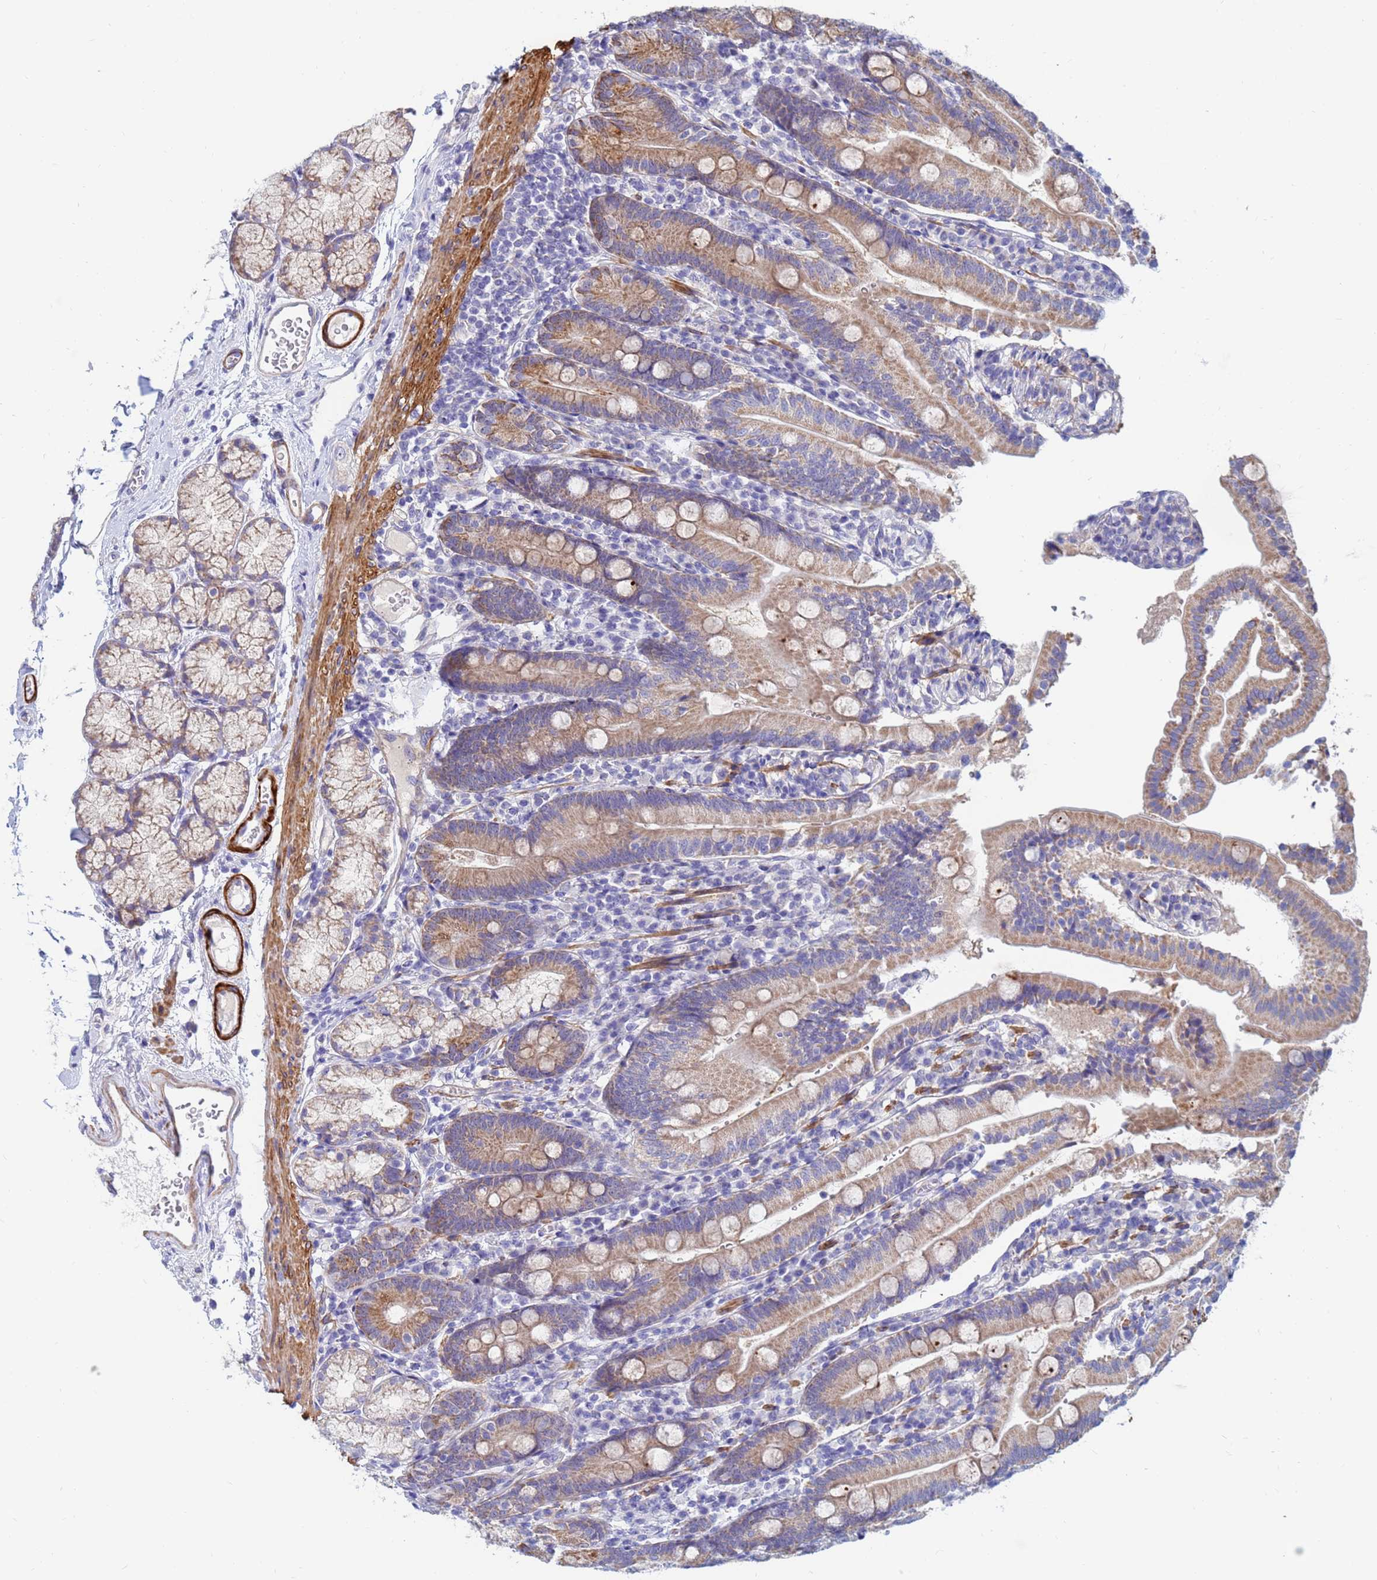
{"staining": {"intensity": "moderate", "quantity": ">75%", "location": "cytoplasmic/membranous"}, "tissue": "duodenum", "cell_type": "Glandular cells", "image_type": "normal", "snomed": [{"axis": "morphology", "description": "Normal tissue, NOS"}, {"axis": "topography", "description": "Duodenum"}], "caption": "An immunohistochemistry (IHC) photomicrograph of unremarkable tissue is shown. Protein staining in brown shows moderate cytoplasmic/membranous positivity in duodenum within glandular cells.", "gene": "SDR39U1", "patient": {"sex": "female", "age": 67}}